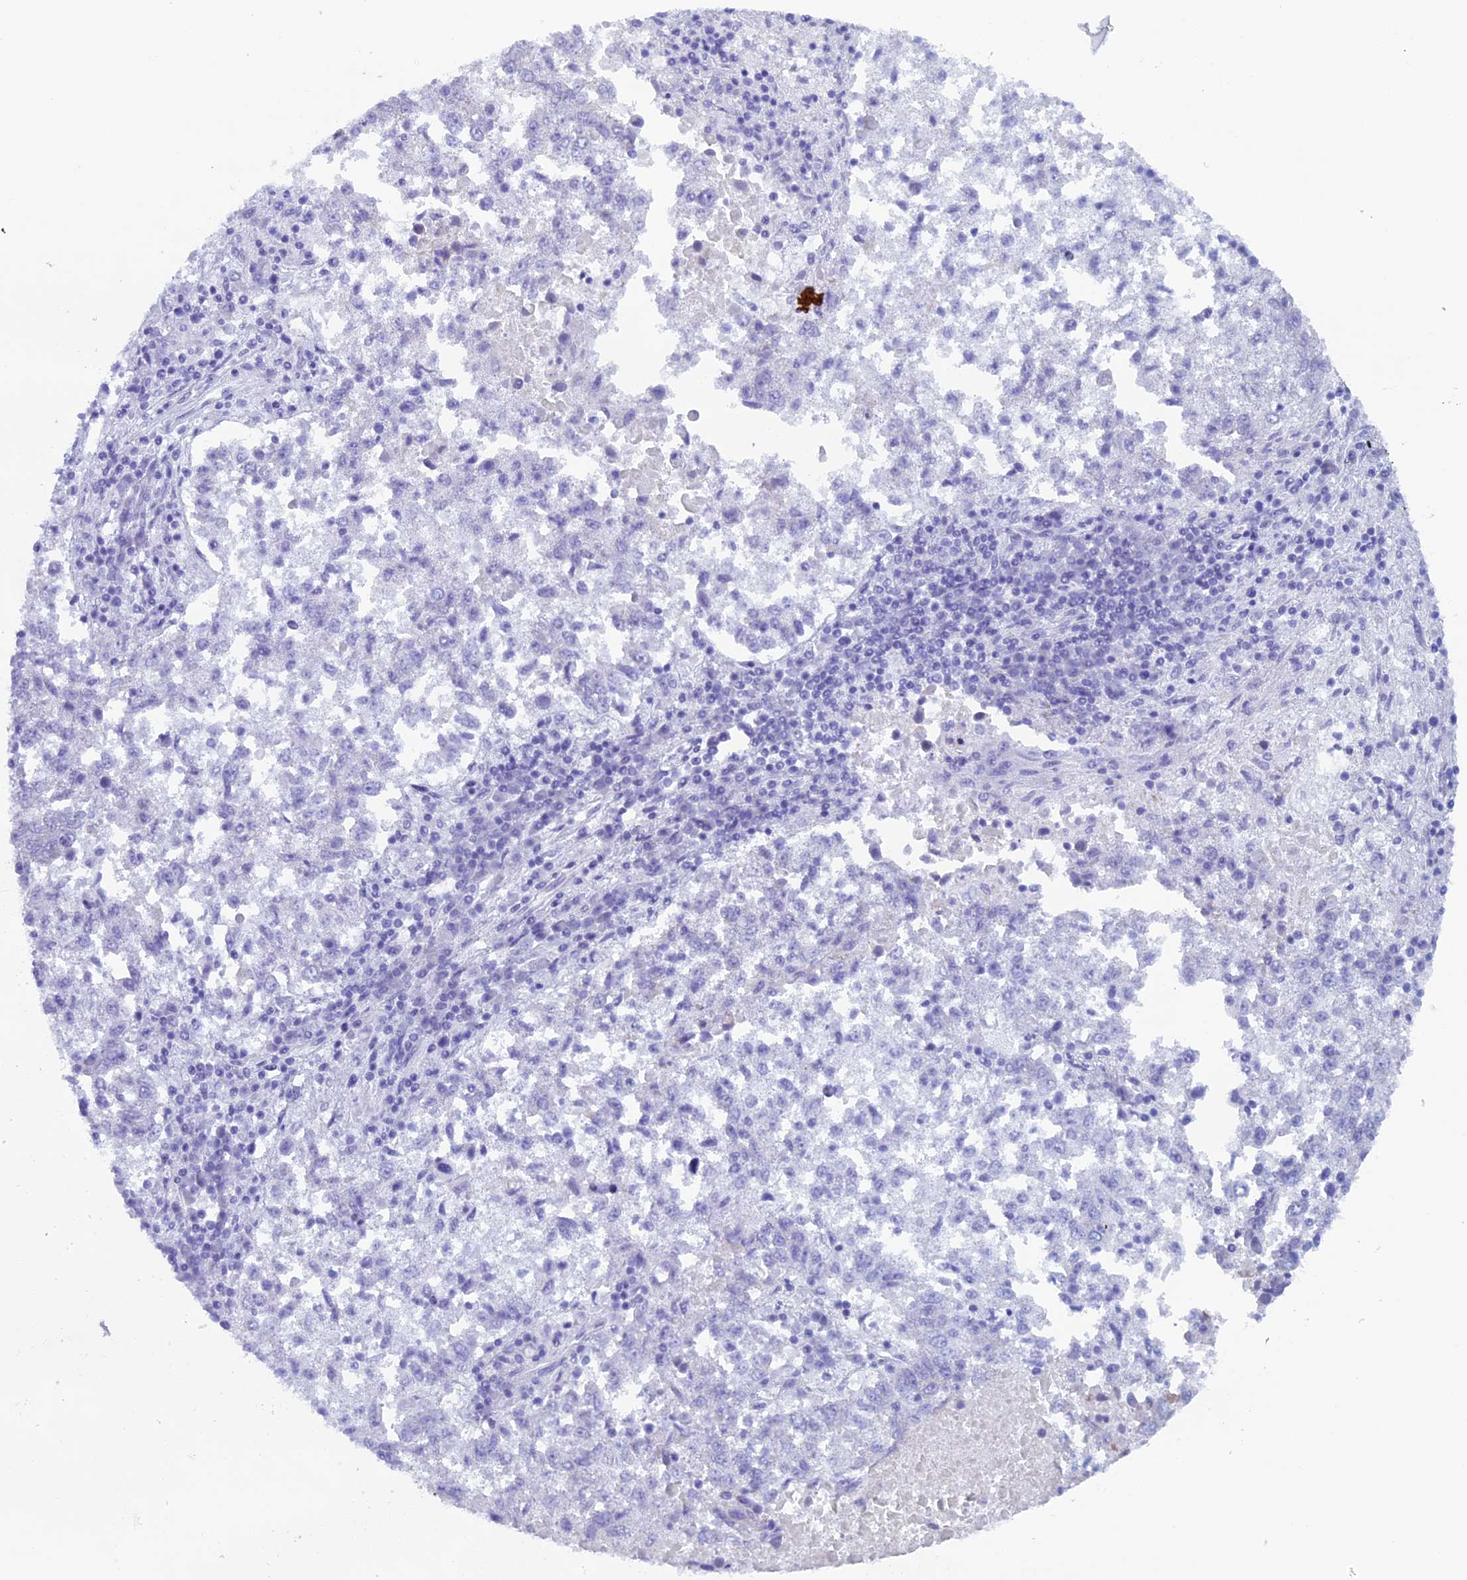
{"staining": {"intensity": "negative", "quantity": "none", "location": "none"}, "tissue": "lung cancer", "cell_type": "Tumor cells", "image_type": "cancer", "snomed": [{"axis": "morphology", "description": "Squamous cell carcinoma, NOS"}, {"axis": "topography", "description": "Lung"}], "caption": "The immunohistochemistry image has no significant positivity in tumor cells of lung squamous cell carcinoma tissue.", "gene": "ZNF563", "patient": {"sex": "male", "age": 73}}